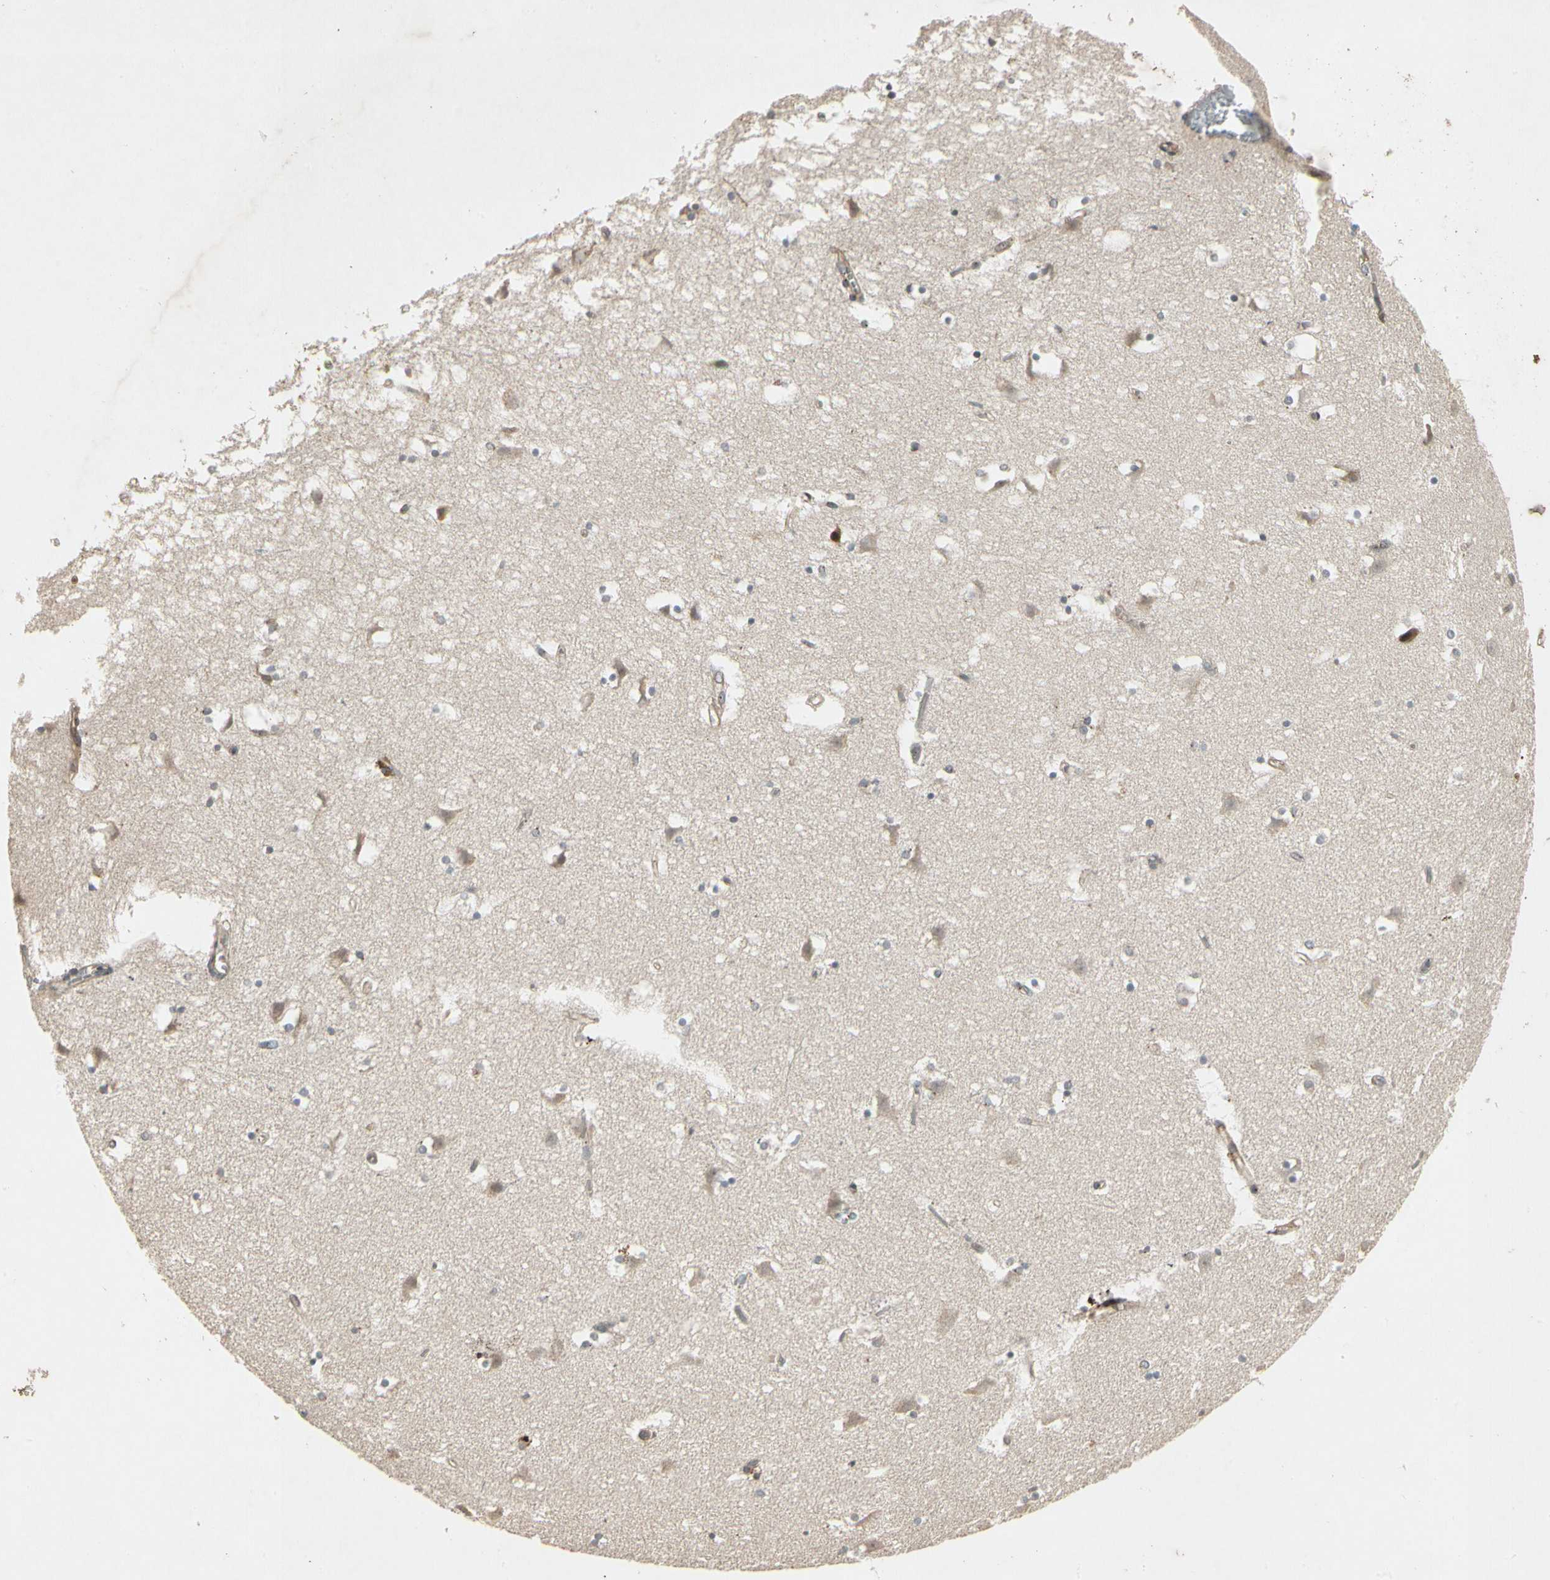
{"staining": {"intensity": "weak", "quantity": "<25%", "location": "cytoplasmic/membranous"}, "tissue": "caudate", "cell_type": "Glial cells", "image_type": "normal", "snomed": [{"axis": "morphology", "description": "Normal tissue, NOS"}, {"axis": "topography", "description": "Lateral ventricle wall"}], "caption": "High power microscopy image of an immunohistochemistry histopathology image of benign caudate, revealing no significant staining in glial cells.", "gene": "TEK", "patient": {"sex": "male", "age": 45}}